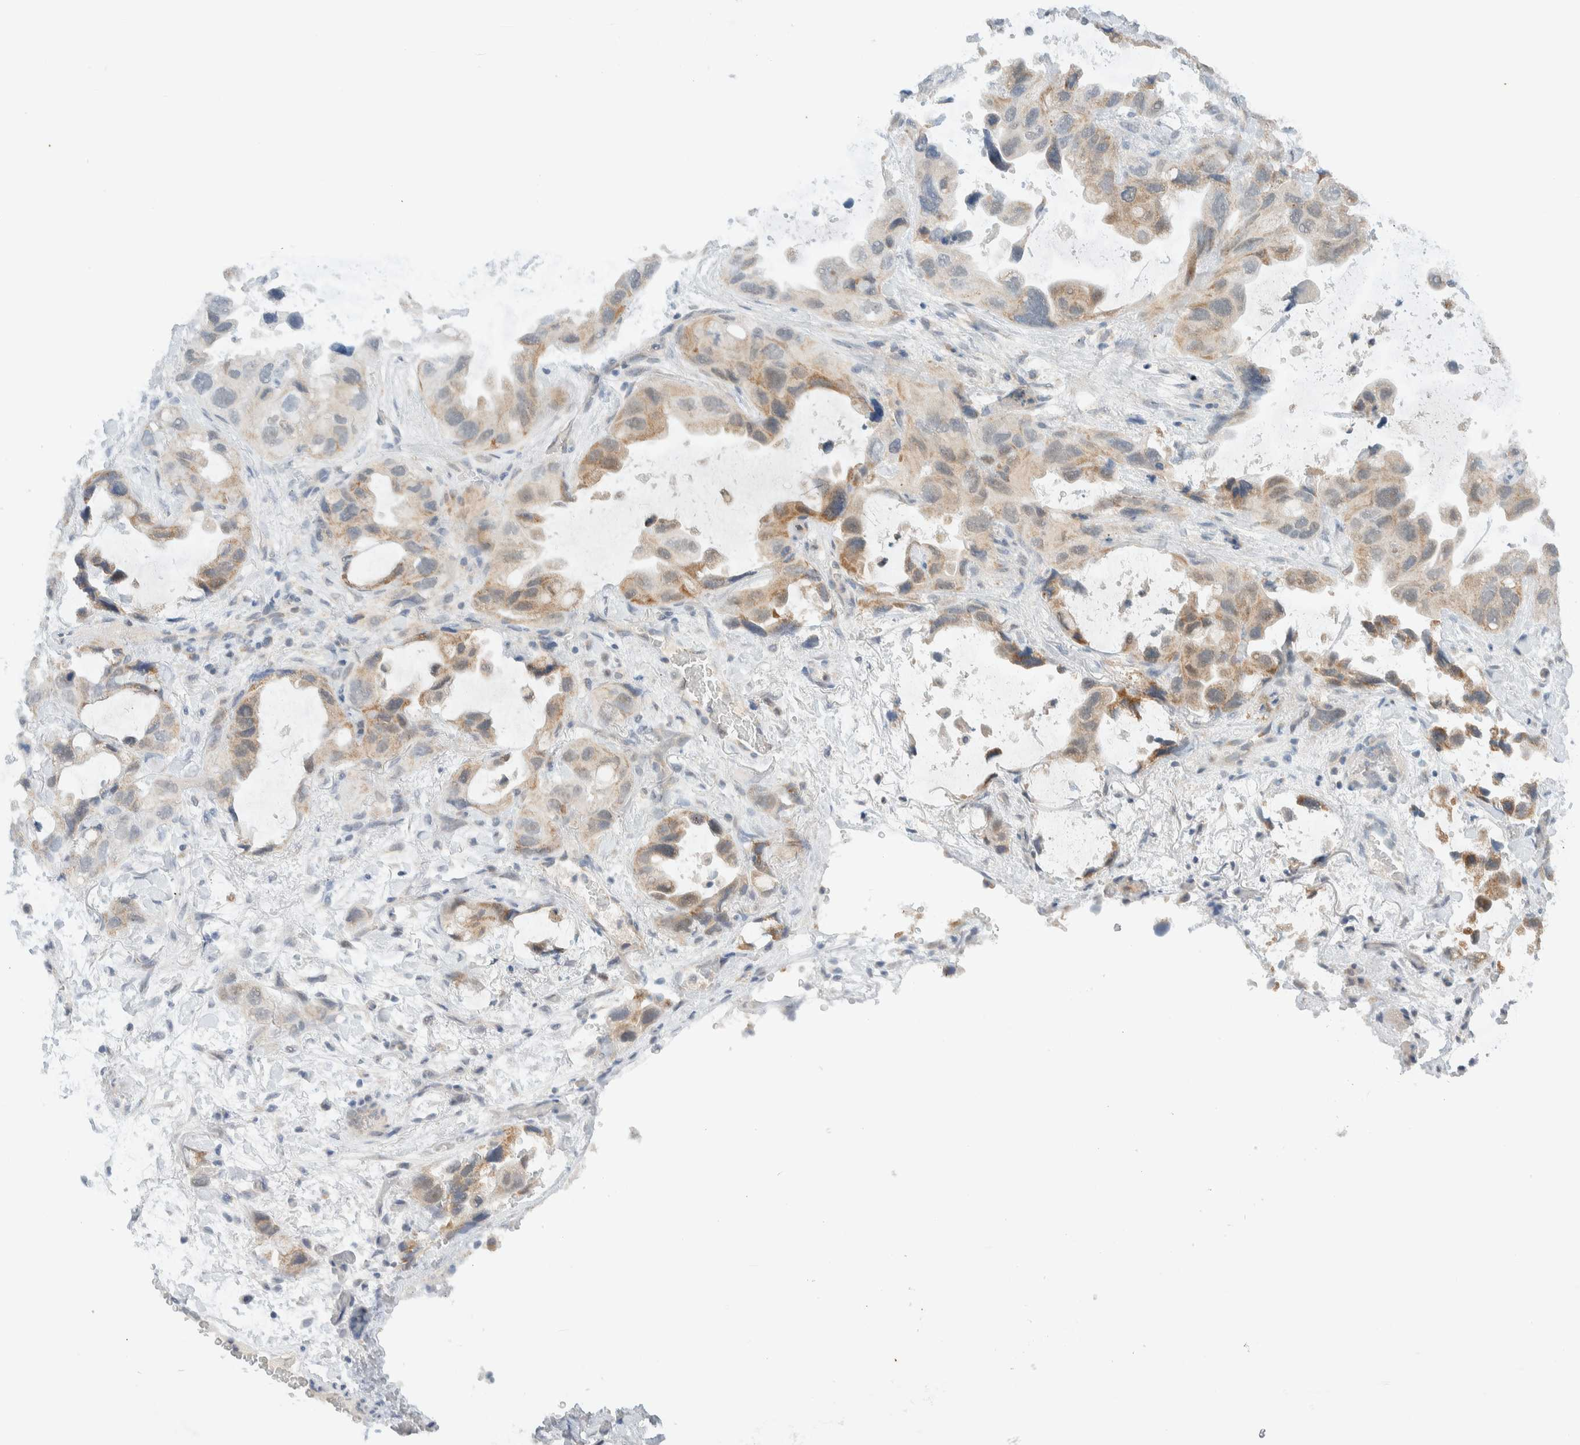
{"staining": {"intensity": "weak", "quantity": "25%-75%", "location": "cytoplasmic/membranous"}, "tissue": "lung cancer", "cell_type": "Tumor cells", "image_type": "cancer", "snomed": [{"axis": "morphology", "description": "Squamous cell carcinoma, NOS"}, {"axis": "topography", "description": "Lung"}], "caption": "This image shows immunohistochemistry staining of human lung squamous cell carcinoma, with low weak cytoplasmic/membranous positivity in approximately 25%-75% of tumor cells.", "gene": "MRPL41", "patient": {"sex": "female", "age": 73}}